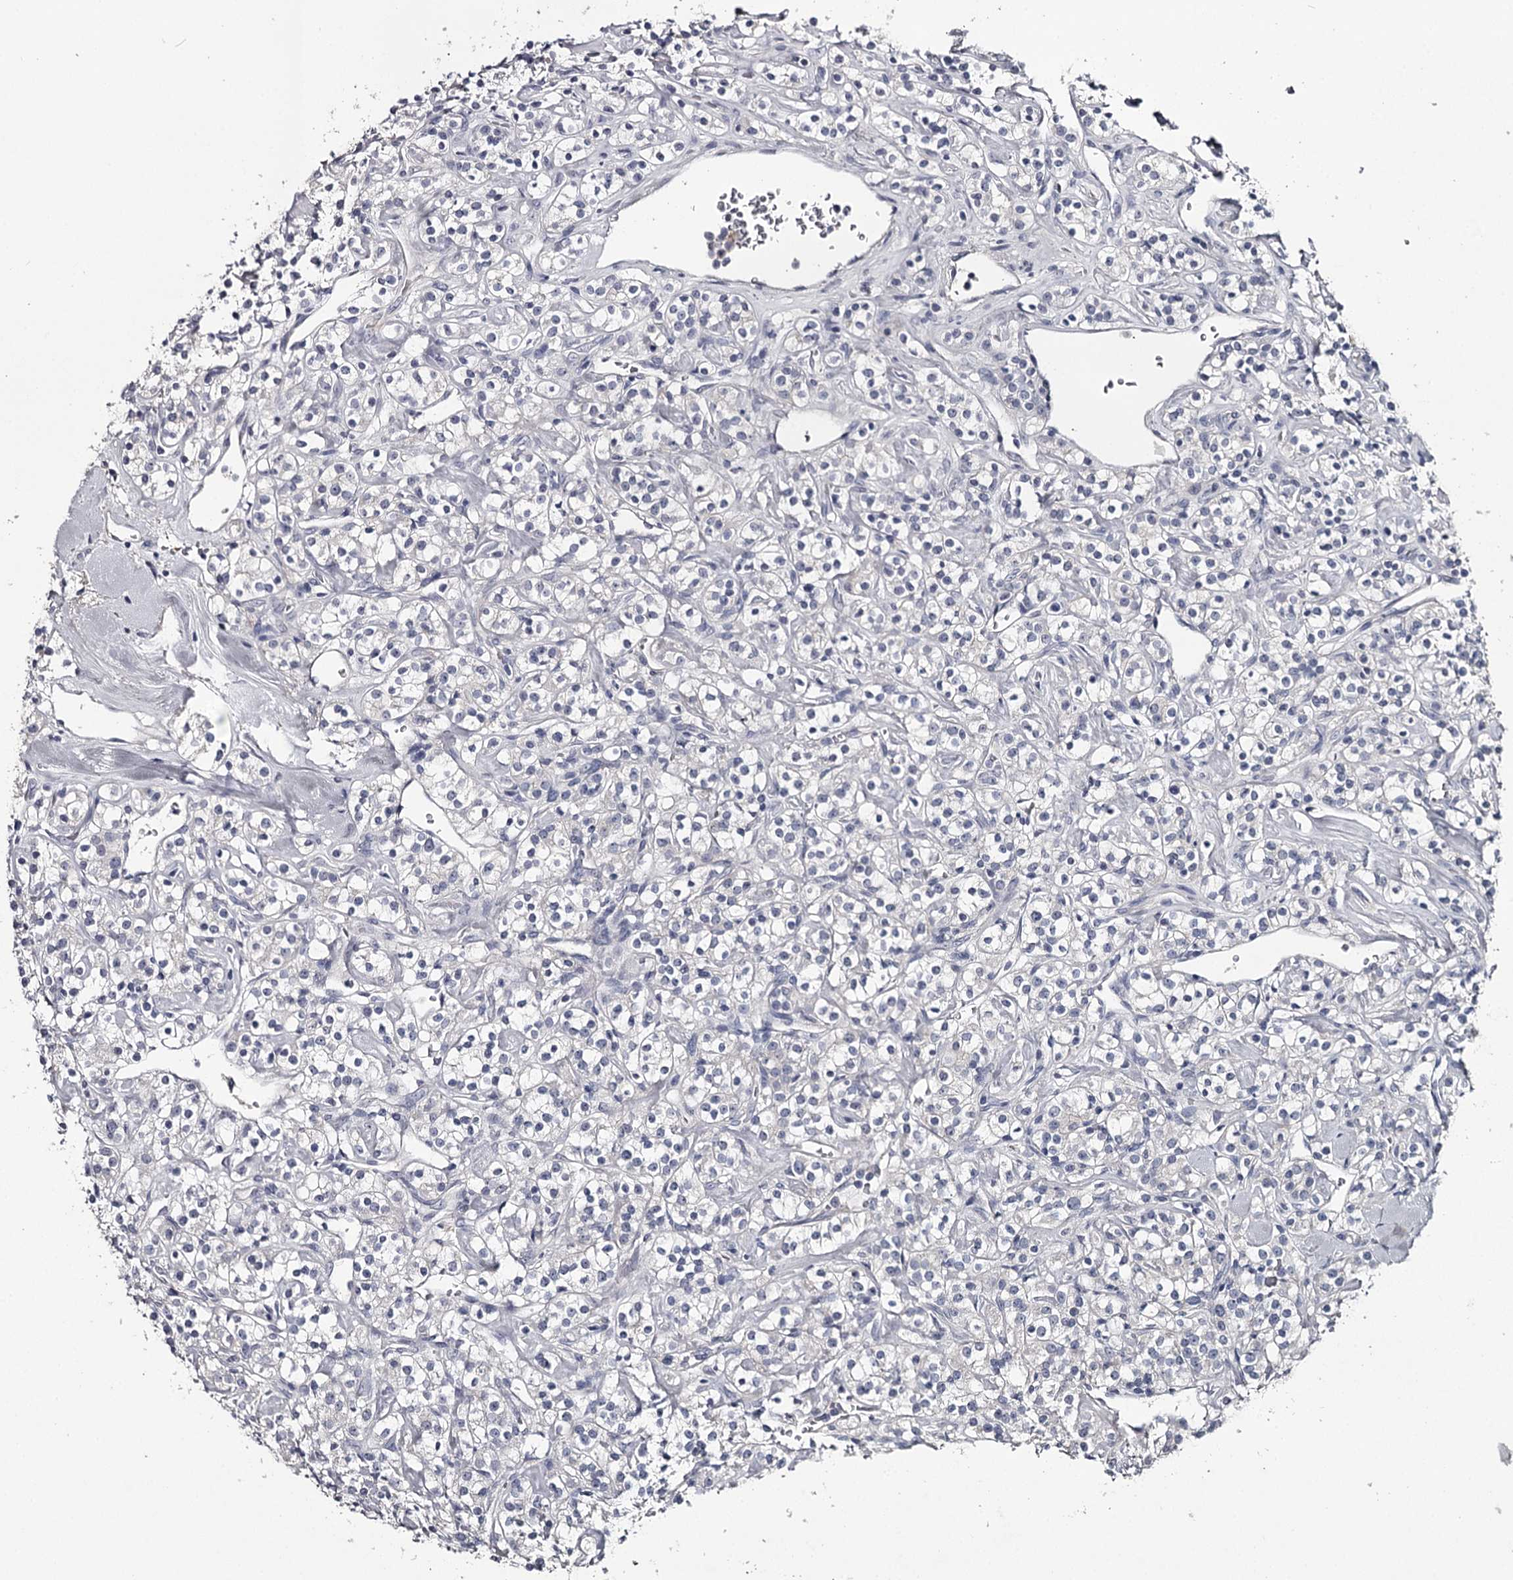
{"staining": {"intensity": "negative", "quantity": "none", "location": "none"}, "tissue": "renal cancer", "cell_type": "Tumor cells", "image_type": "cancer", "snomed": [{"axis": "morphology", "description": "Adenocarcinoma, NOS"}, {"axis": "topography", "description": "Kidney"}], "caption": "DAB immunohistochemical staining of human renal cancer (adenocarcinoma) displays no significant positivity in tumor cells.", "gene": "FDXACB1", "patient": {"sex": "male", "age": 77}}